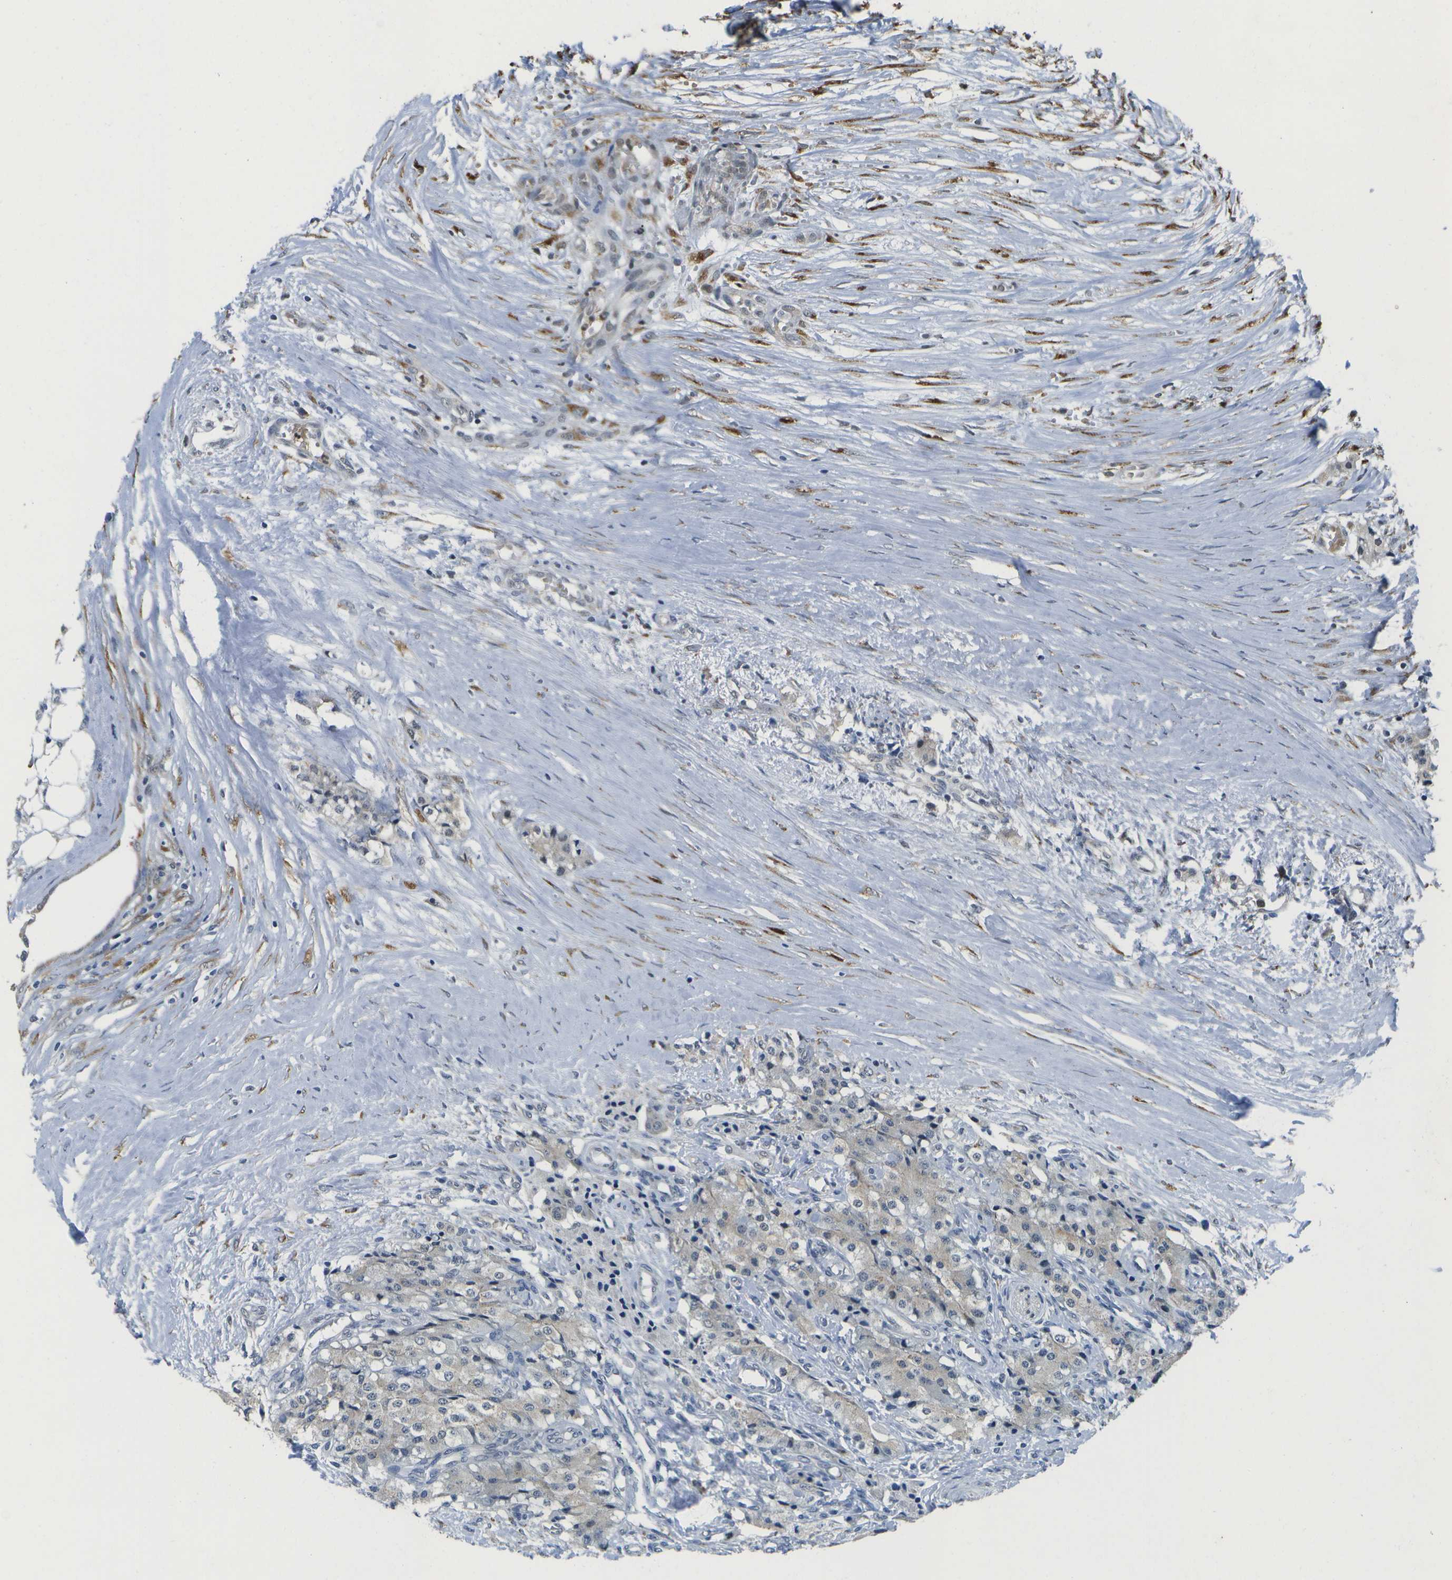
{"staining": {"intensity": "weak", "quantity": "<25%", "location": "cytoplasmic/membranous"}, "tissue": "carcinoid", "cell_type": "Tumor cells", "image_type": "cancer", "snomed": [{"axis": "morphology", "description": "Carcinoid, malignant, NOS"}, {"axis": "topography", "description": "Colon"}], "caption": "Carcinoid was stained to show a protein in brown. There is no significant positivity in tumor cells. (Brightfield microscopy of DAB immunohistochemistry at high magnification).", "gene": "DSE", "patient": {"sex": "female", "age": 52}}